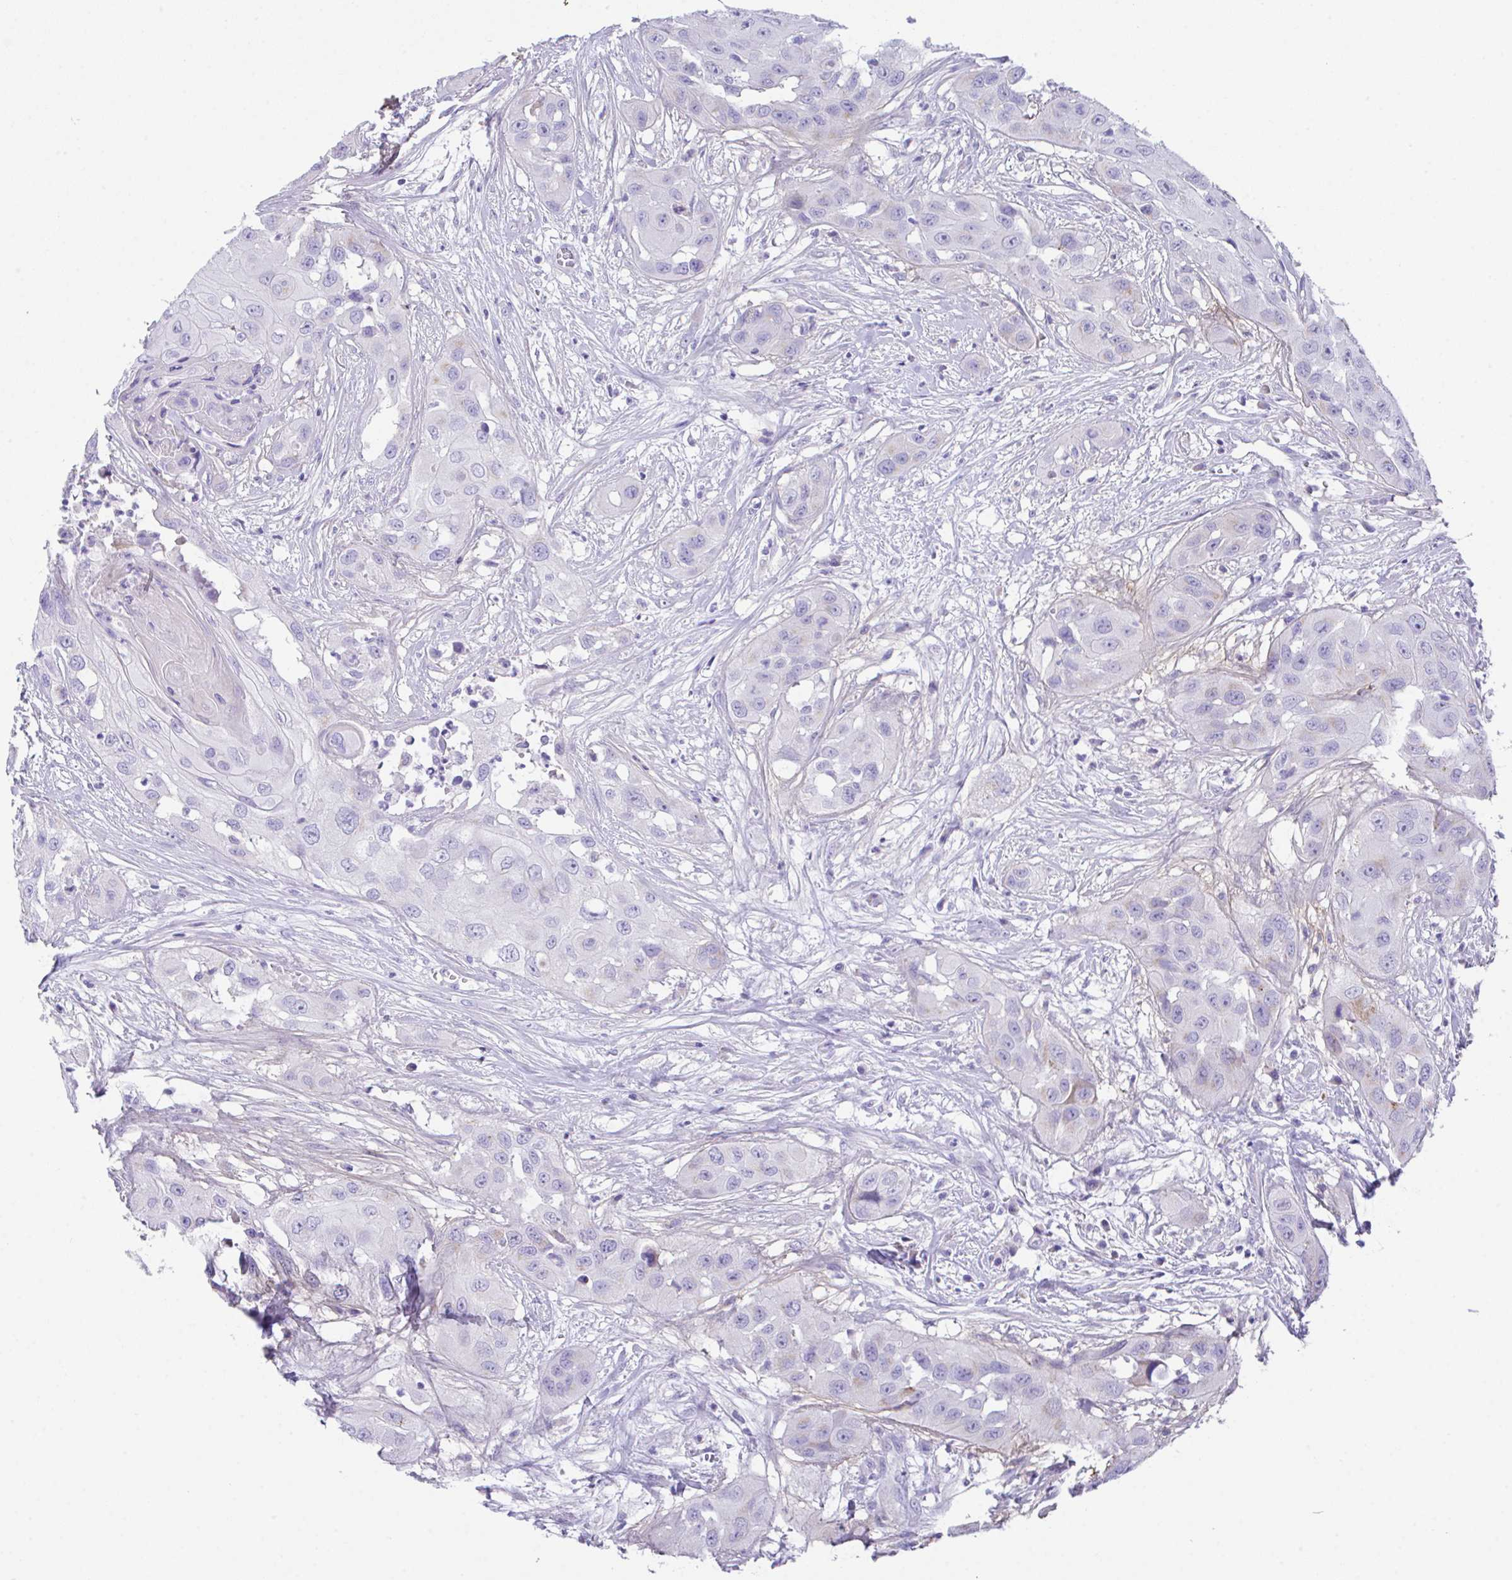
{"staining": {"intensity": "strong", "quantity": "<25%", "location": "cytoplasmic/membranous"}, "tissue": "head and neck cancer", "cell_type": "Tumor cells", "image_type": "cancer", "snomed": [{"axis": "morphology", "description": "Squamous cell carcinoma, NOS"}, {"axis": "topography", "description": "Head-Neck"}], "caption": "Immunohistochemical staining of human head and neck cancer (squamous cell carcinoma) exhibits strong cytoplasmic/membranous protein staining in approximately <25% of tumor cells.", "gene": "SLC16A6", "patient": {"sex": "male", "age": 83}}